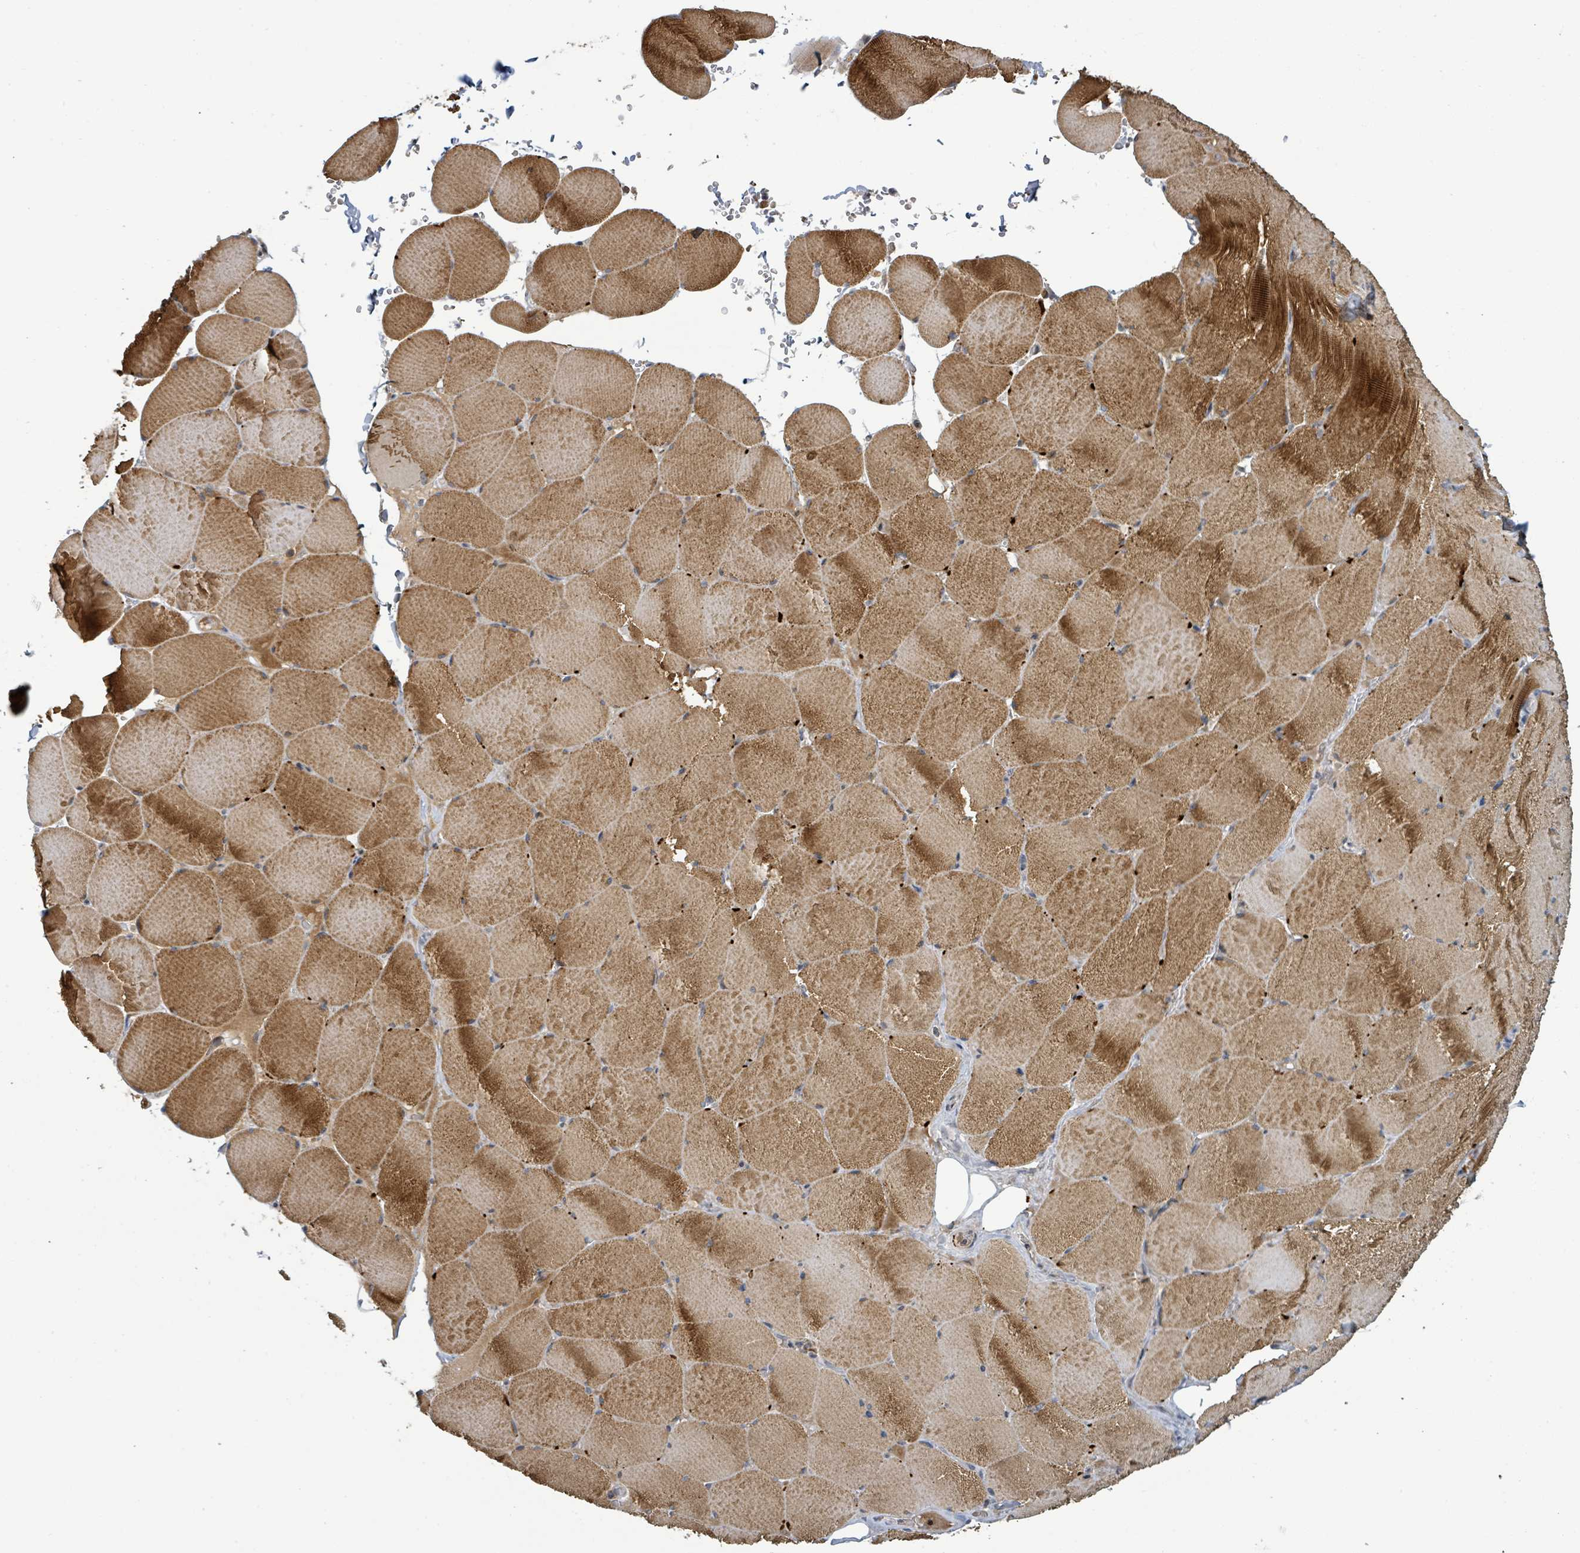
{"staining": {"intensity": "strong", "quantity": ">75%", "location": "cytoplasmic/membranous"}, "tissue": "skeletal muscle", "cell_type": "Myocytes", "image_type": "normal", "snomed": [{"axis": "morphology", "description": "Normal tissue, NOS"}, {"axis": "topography", "description": "Skeletal muscle"}, {"axis": "topography", "description": "Head-Neck"}], "caption": "High-power microscopy captured an immunohistochemistry histopathology image of benign skeletal muscle, revealing strong cytoplasmic/membranous expression in approximately >75% of myocytes.", "gene": "ITGA11", "patient": {"sex": "male", "age": 66}}